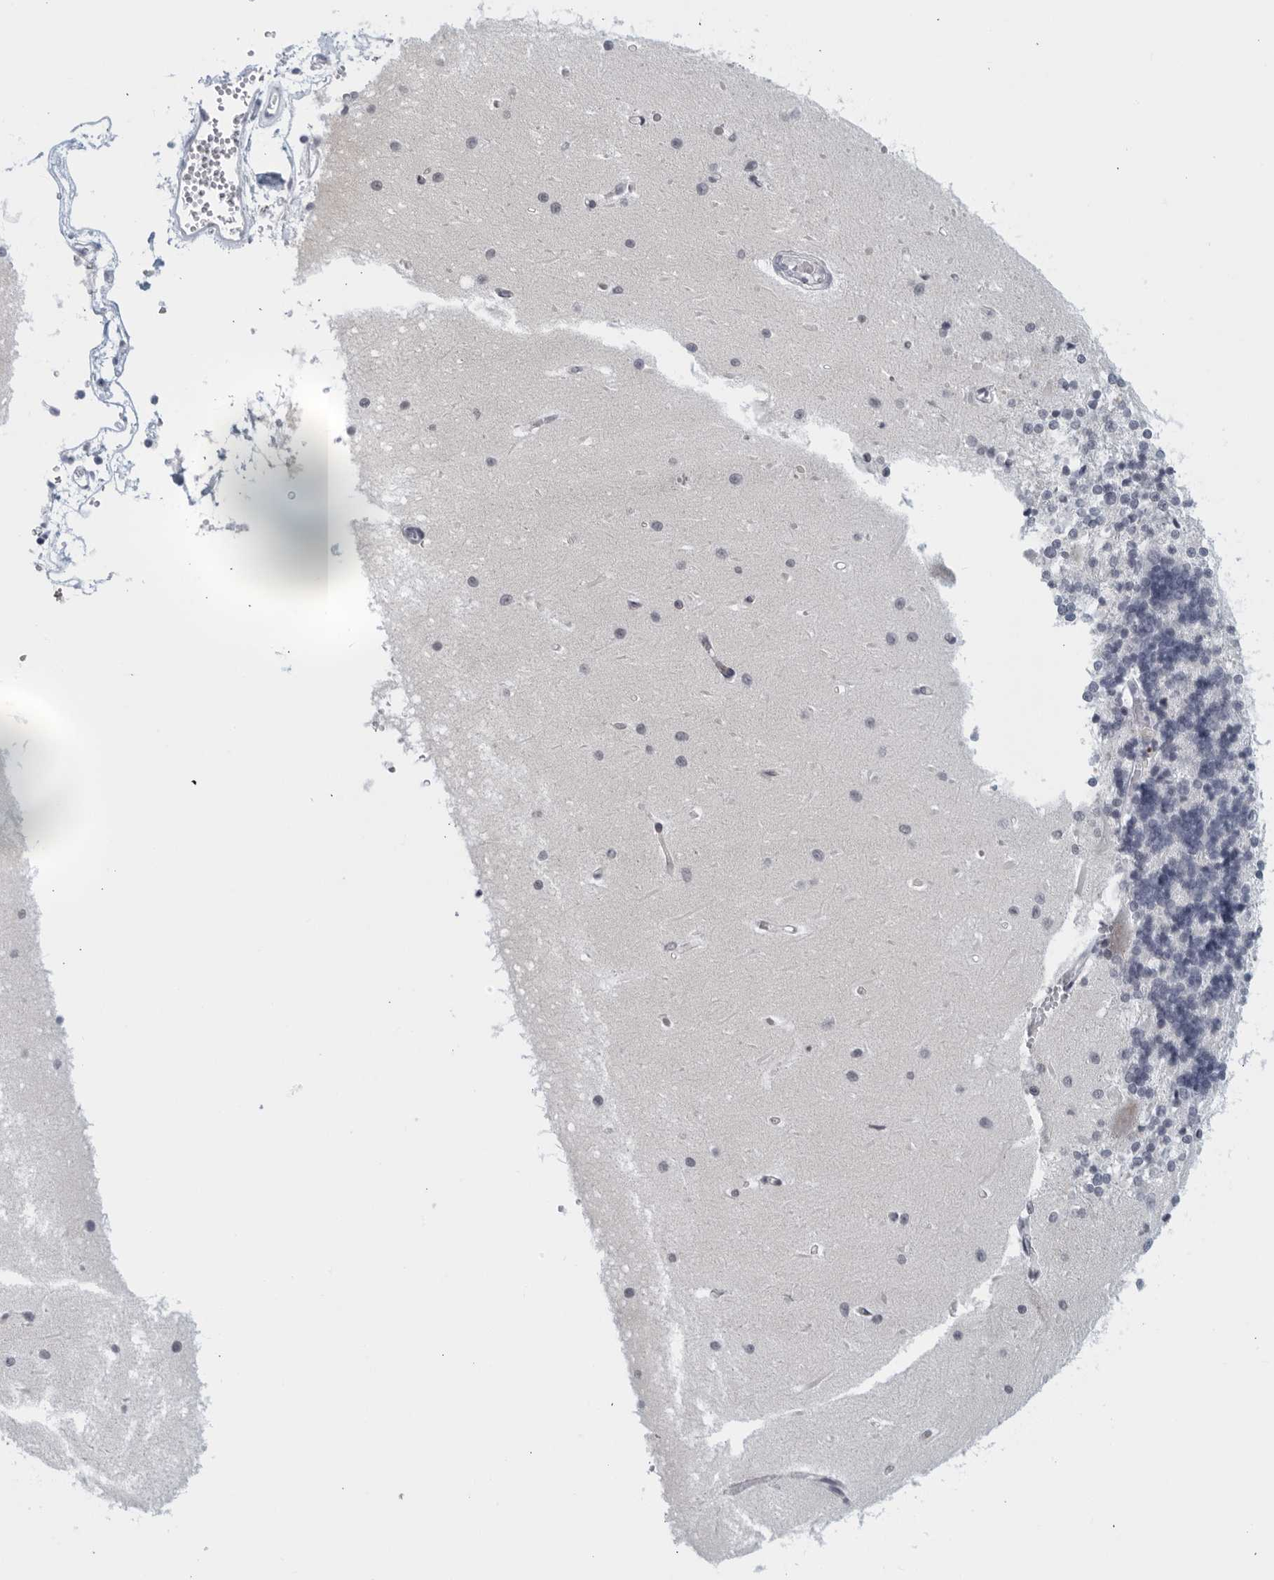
{"staining": {"intensity": "negative", "quantity": "none", "location": "none"}, "tissue": "cerebellum", "cell_type": "Cells in granular layer", "image_type": "normal", "snomed": [{"axis": "morphology", "description": "Normal tissue, NOS"}, {"axis": "topography", "description": "Cerebellum"}], "caption": "Cerebellum was stained to show a protein in brown. There is no significant expression in cells in granular layer. Brightfield microscopy of immunohistochemistry stained with DAB (brown) and hematoxylin (blue), captured at high magnification.", "gene": "MATN1", "patient": {"sex": "male", "age": 37}}